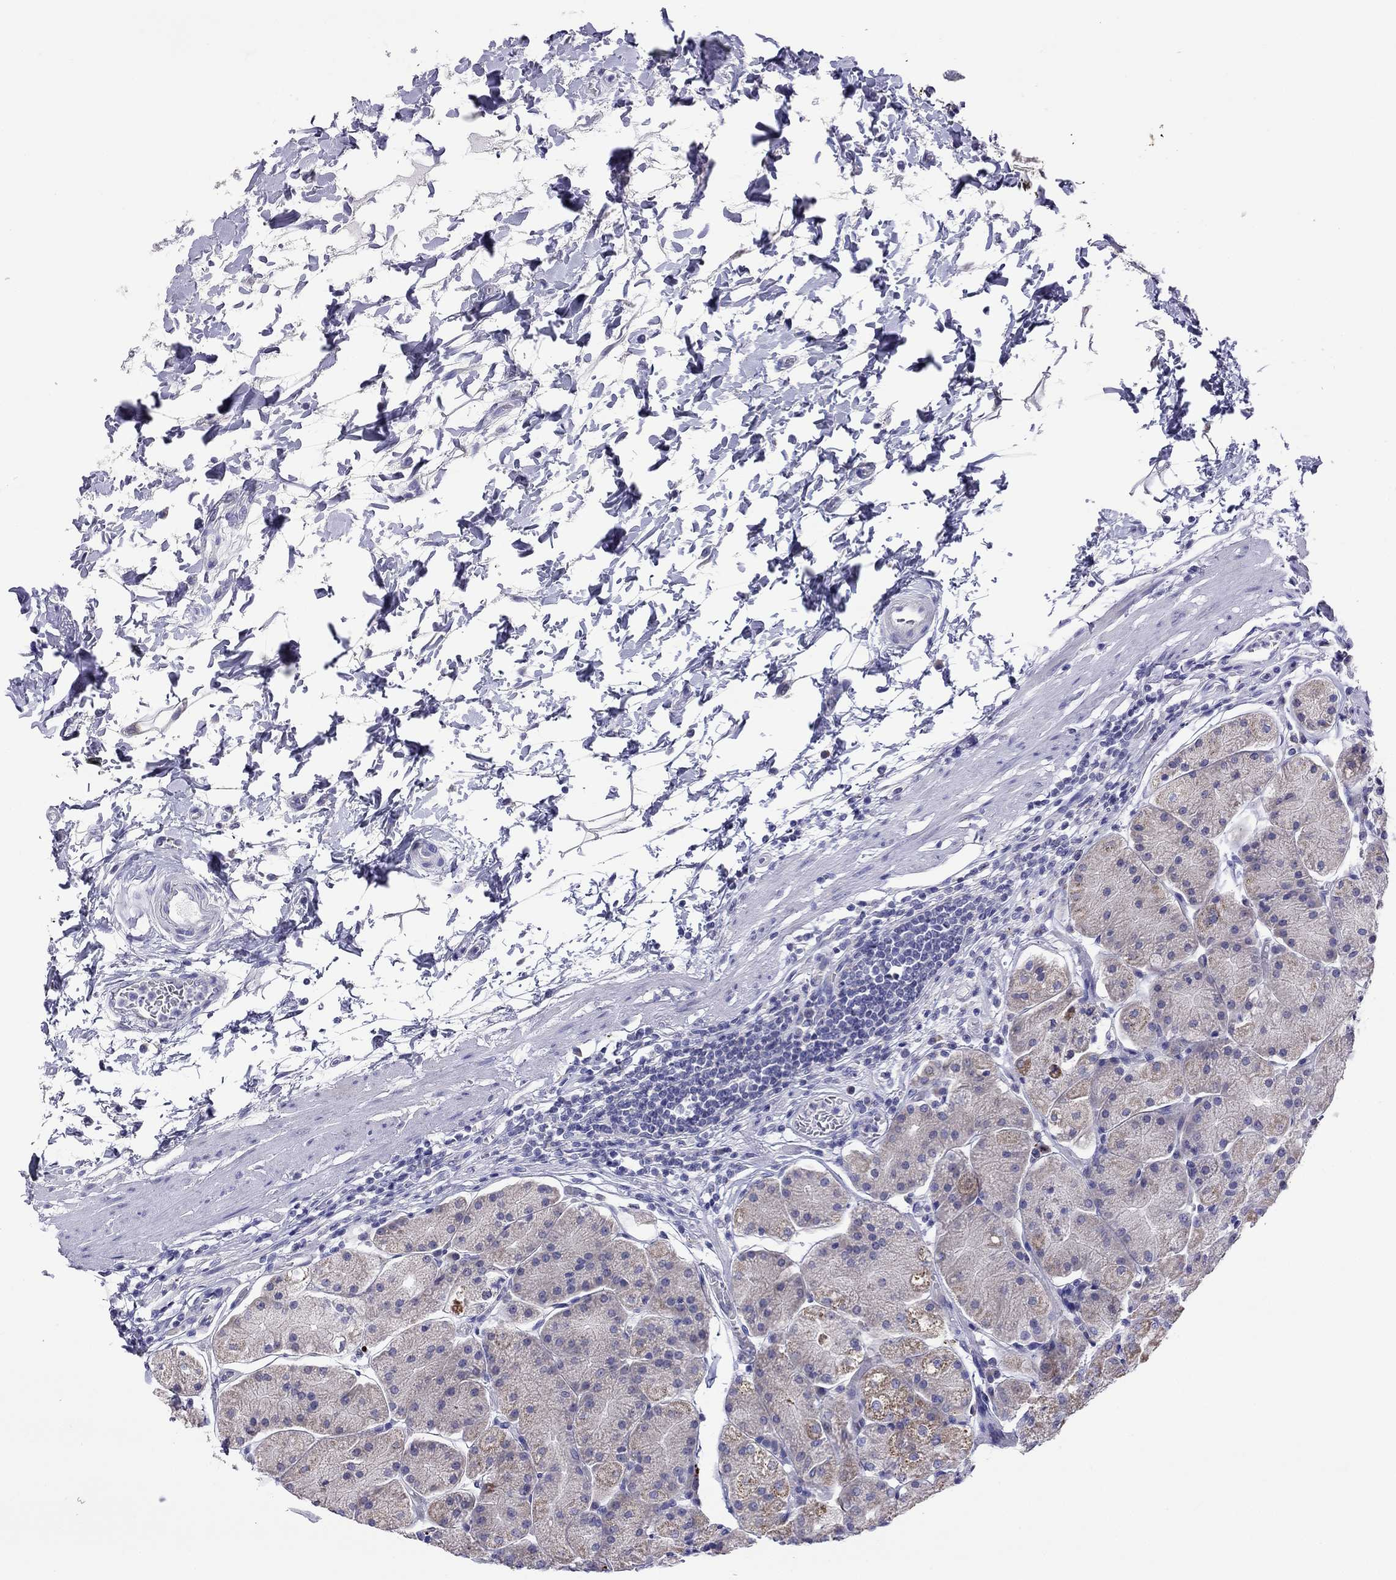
{"staining": {"intensity": "weak", "quantity": "<25%", "location": "cytoplasmic/membranous"}, "tissue": "stomach", "cell_type": "Glandular cells", "image_type": "normal", "snomed": [{"axis": "morphology", "description": "Normal tissue, NOS"}, {"axis": "topography", "description": "Stomach"}], "caption": "Immunohistochemical staining of benign human stomach reveals no significant staining in glandular cells.", "gene": "COL9A1", "patient": {"sex": "male", "age": 54}}